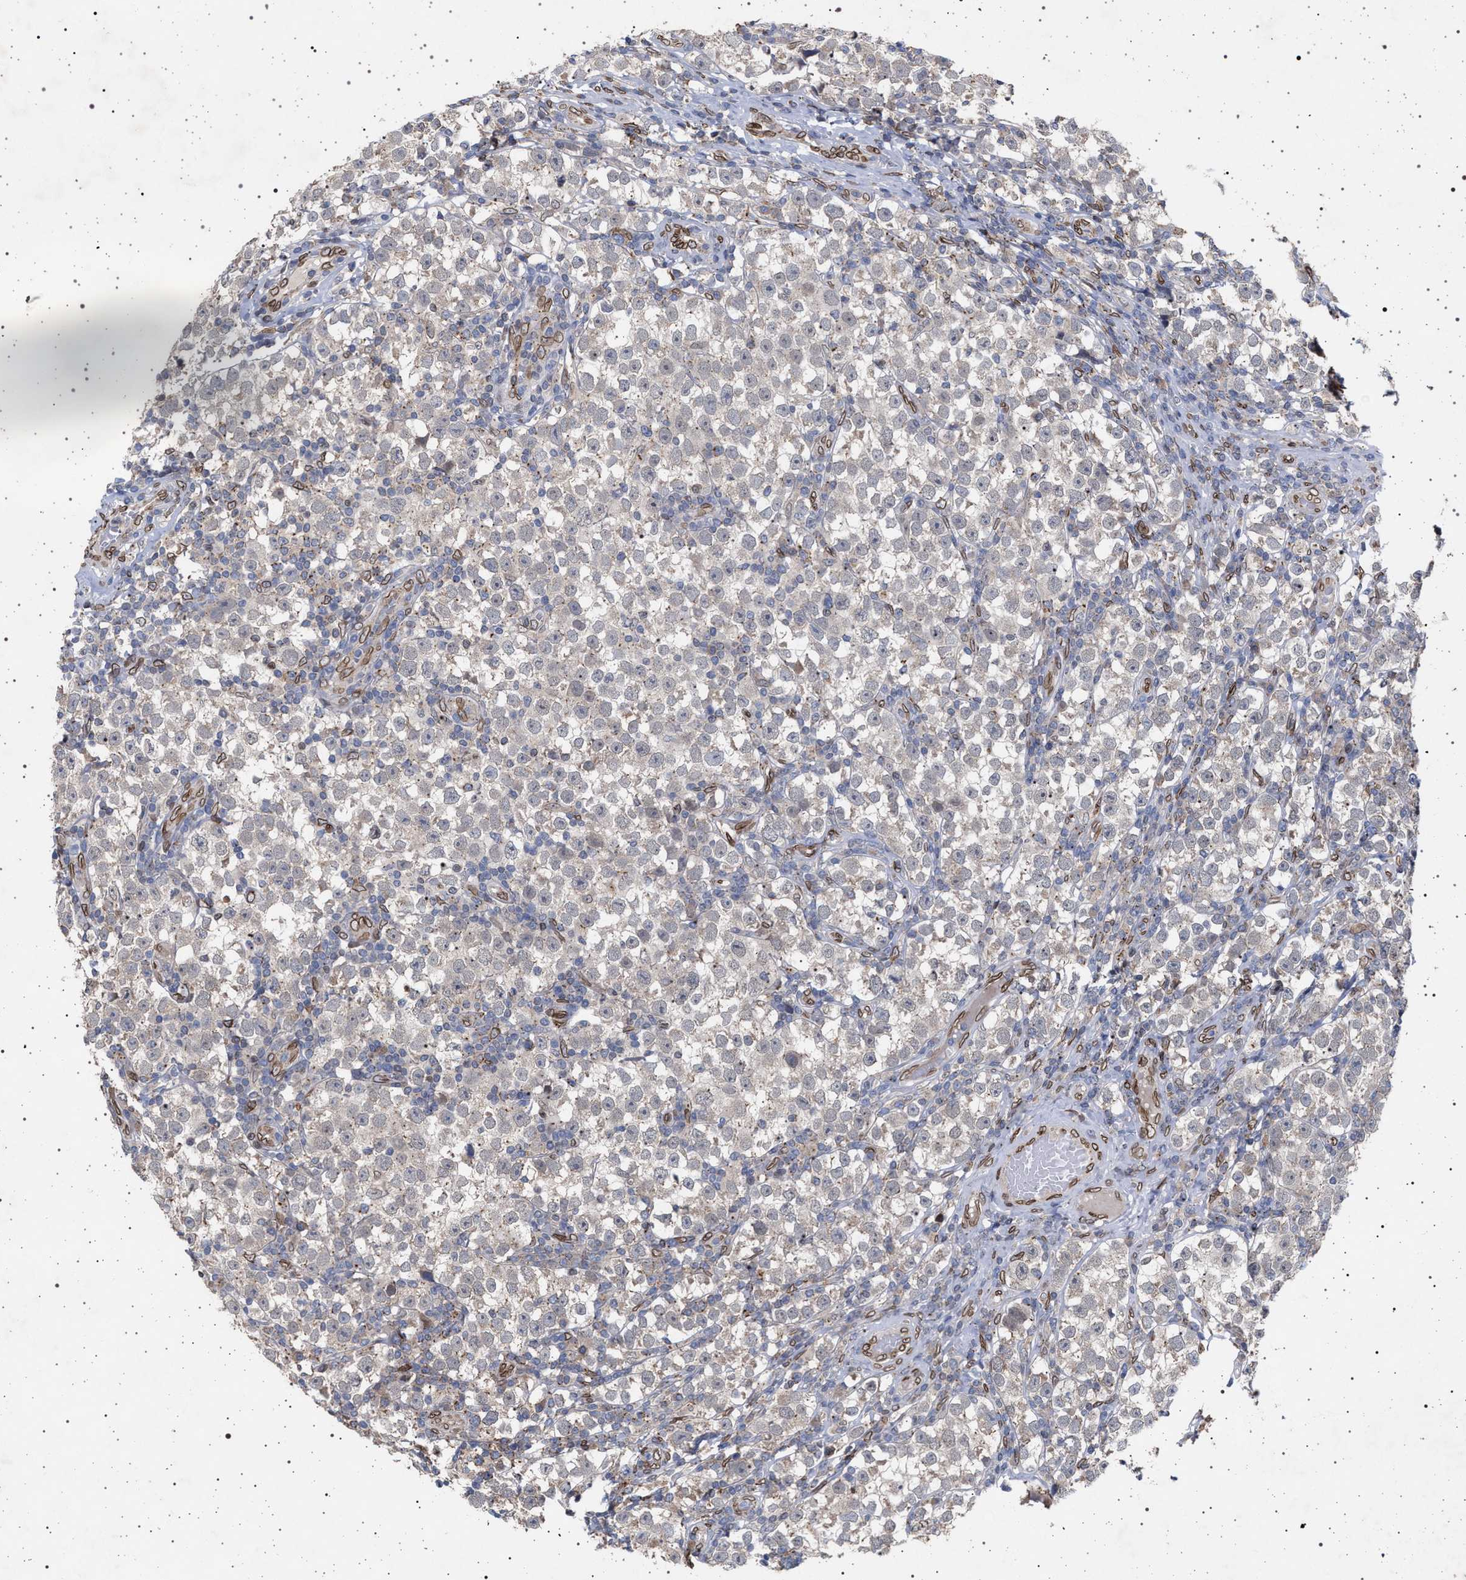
{"staining": {"intensity": "weak", "quantity": "<25%", "location": "cytoplasmic/membranous"}, "tissue": "testis cancer", "cell_type": "Tumor cells", "image_type": "cancer", "snomed": [{"axis": "morphology", "description": "Normal tissue, NOS"}, {"axis": "morphology", "description": "Seminoma, NOS"}, {"axis": "topography", "description": "Testis"}], "caption": "A high-resolution histopathology image shows immunohistochemistry (IHC) staining of seminoma (testis), which exhibits no significant staining in tumor cells.", "gene": "ING2", "patient": {"sex": "male", "age": 43}}